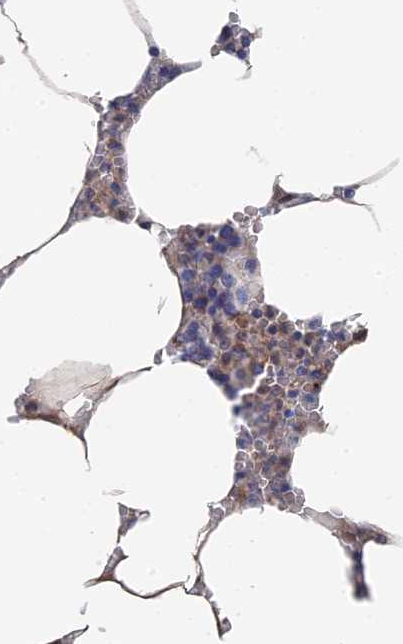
{"staining": {"intensity": "negative", "quantity": "none", "location": "none"}, "tissue": "bone marrow", "cell_type": "Hematopoietic cells", "image_type": "normal", "snomed": [{"axis": "morphology", "description": "Normal tissue, NOS"}, {"axis": "topography", "description": "Bone marrow"}], "caption": "Immunohistochemical staining of normal human bone marrow displays no significant positivity in hematopoietic cells. (DAB (3,3'-diaminobenzidine) IHC visualized using brightfield microscopy, high magnification).", "gene": "MTHFSD", "patient": {"sex": "male", "age": 70}}